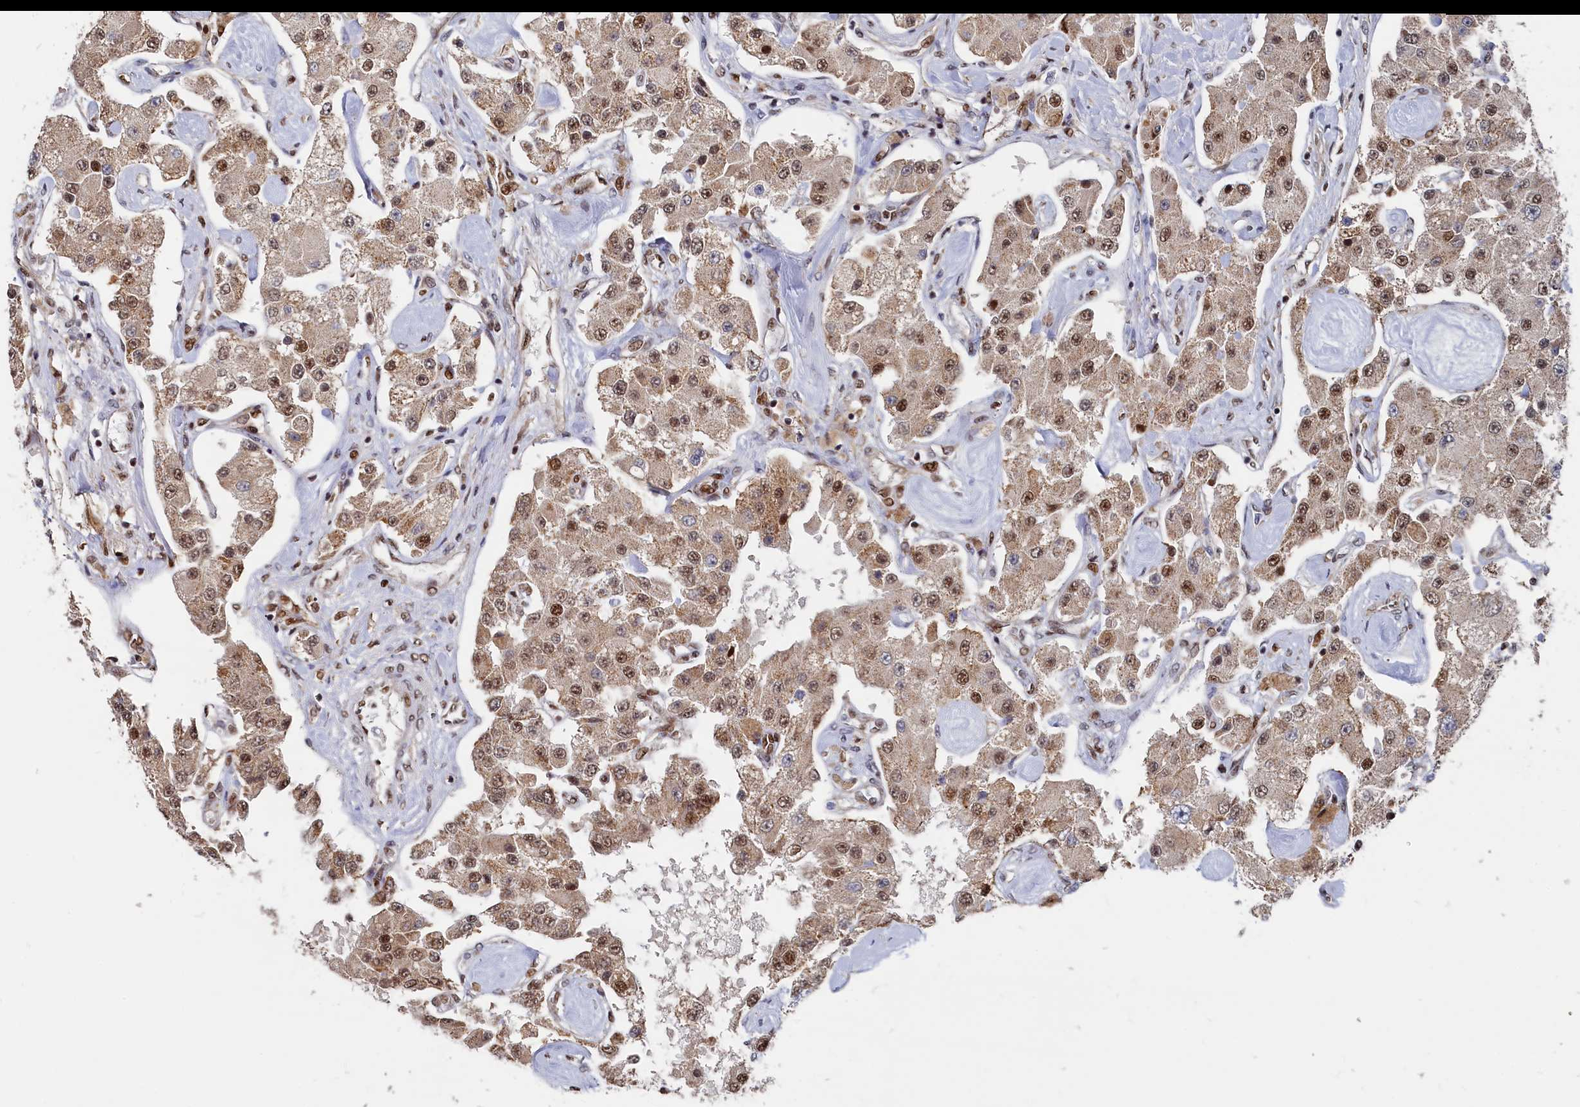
{"staining": {"intensity": "moderate", "quantity": ">75%", "location": "cytoplasmic/membranous,nuclear"}, "tissue": "carcinoid", "cell_type": "Tumor cells", "image_type": "cancer", "snomed": [{"axis": "morphology", "description": "Carcinoid, malignant, NOS"}, {"axis": "topography", "description": "Pancreas"}], "caption": "Protein expression analysis of malignant carcinoid demonstrates moderate cytoplasmic/membranous and nuclear positivity in approximately >75% of tumor cells.", "gene": "BUB3", "patient": {"sex": "male", "age": 41}}